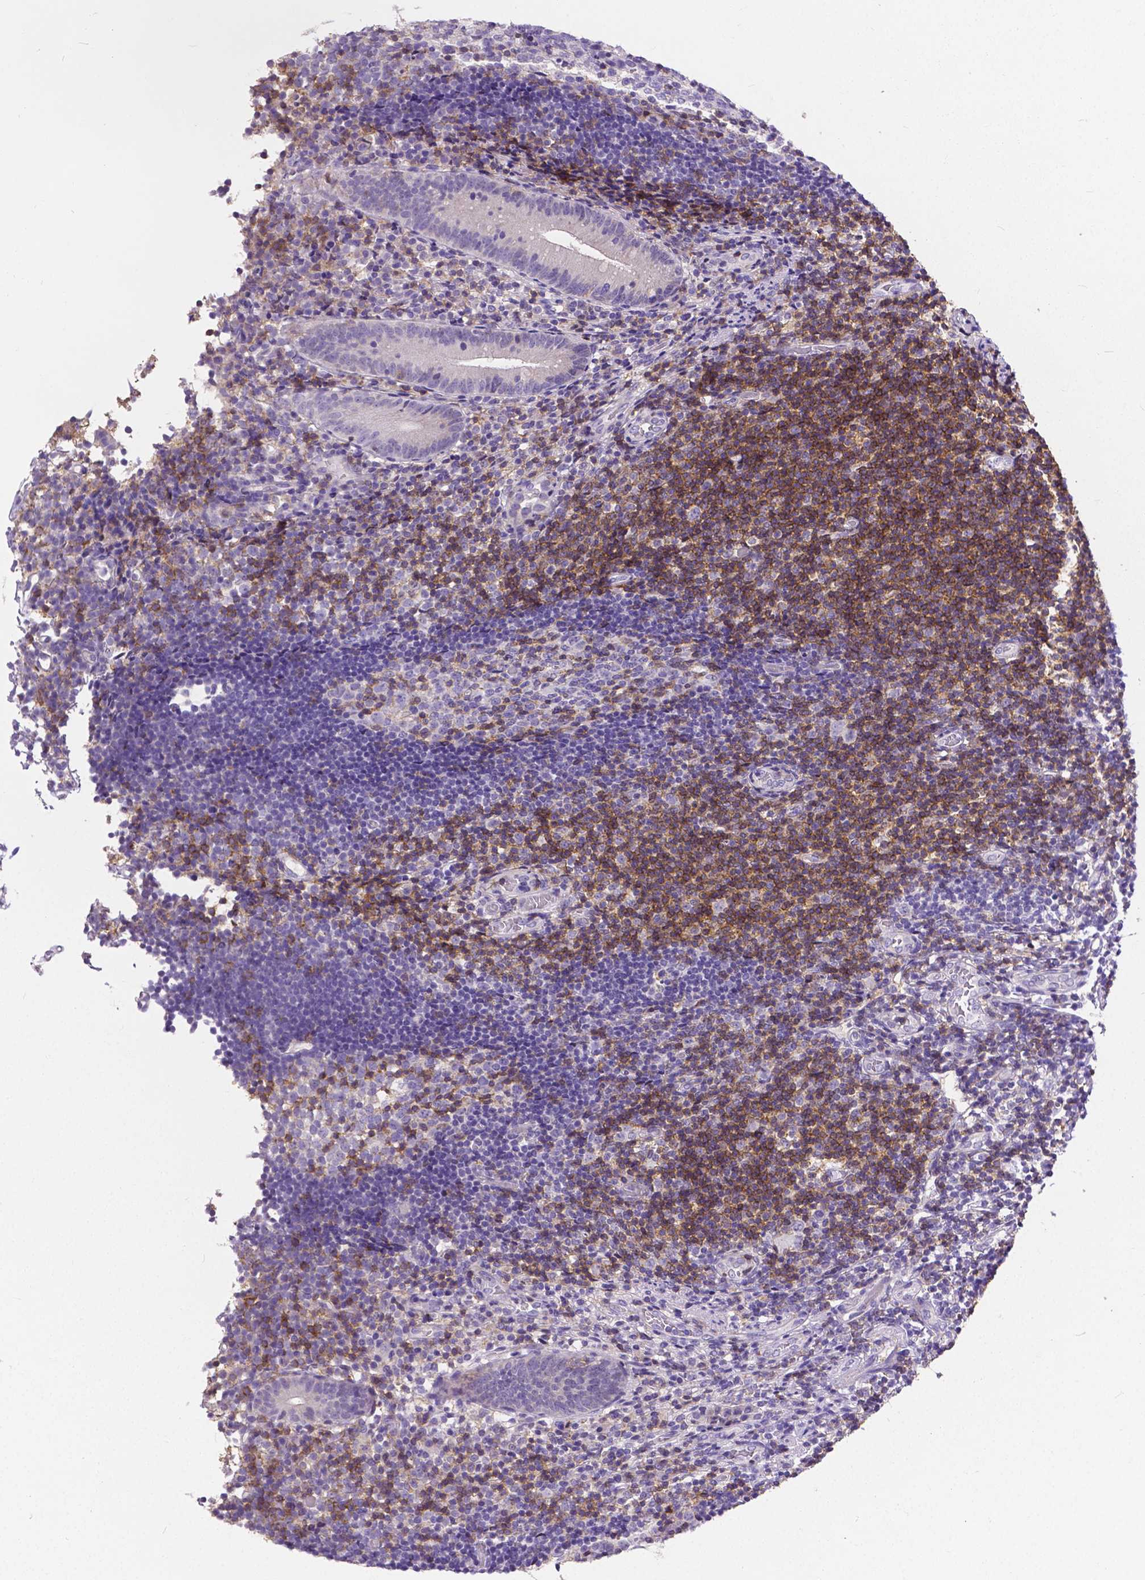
{"staining": {"intensity": "negative", "quantity": "none", "location": "none"}, "tissue": "appendix", "cell_type": "Glandular cells", "image_type": "normal", "snomed": [{"axis": "morphology", "description": "Normal tissue, NOS"}, {"axis": "topography", "description": "Appendix"}], "caption": "Glandular cells are negative for protein expression in benign human appendix.", "gene": "CD4", "patient": {"sex": "female", "age": 32}}